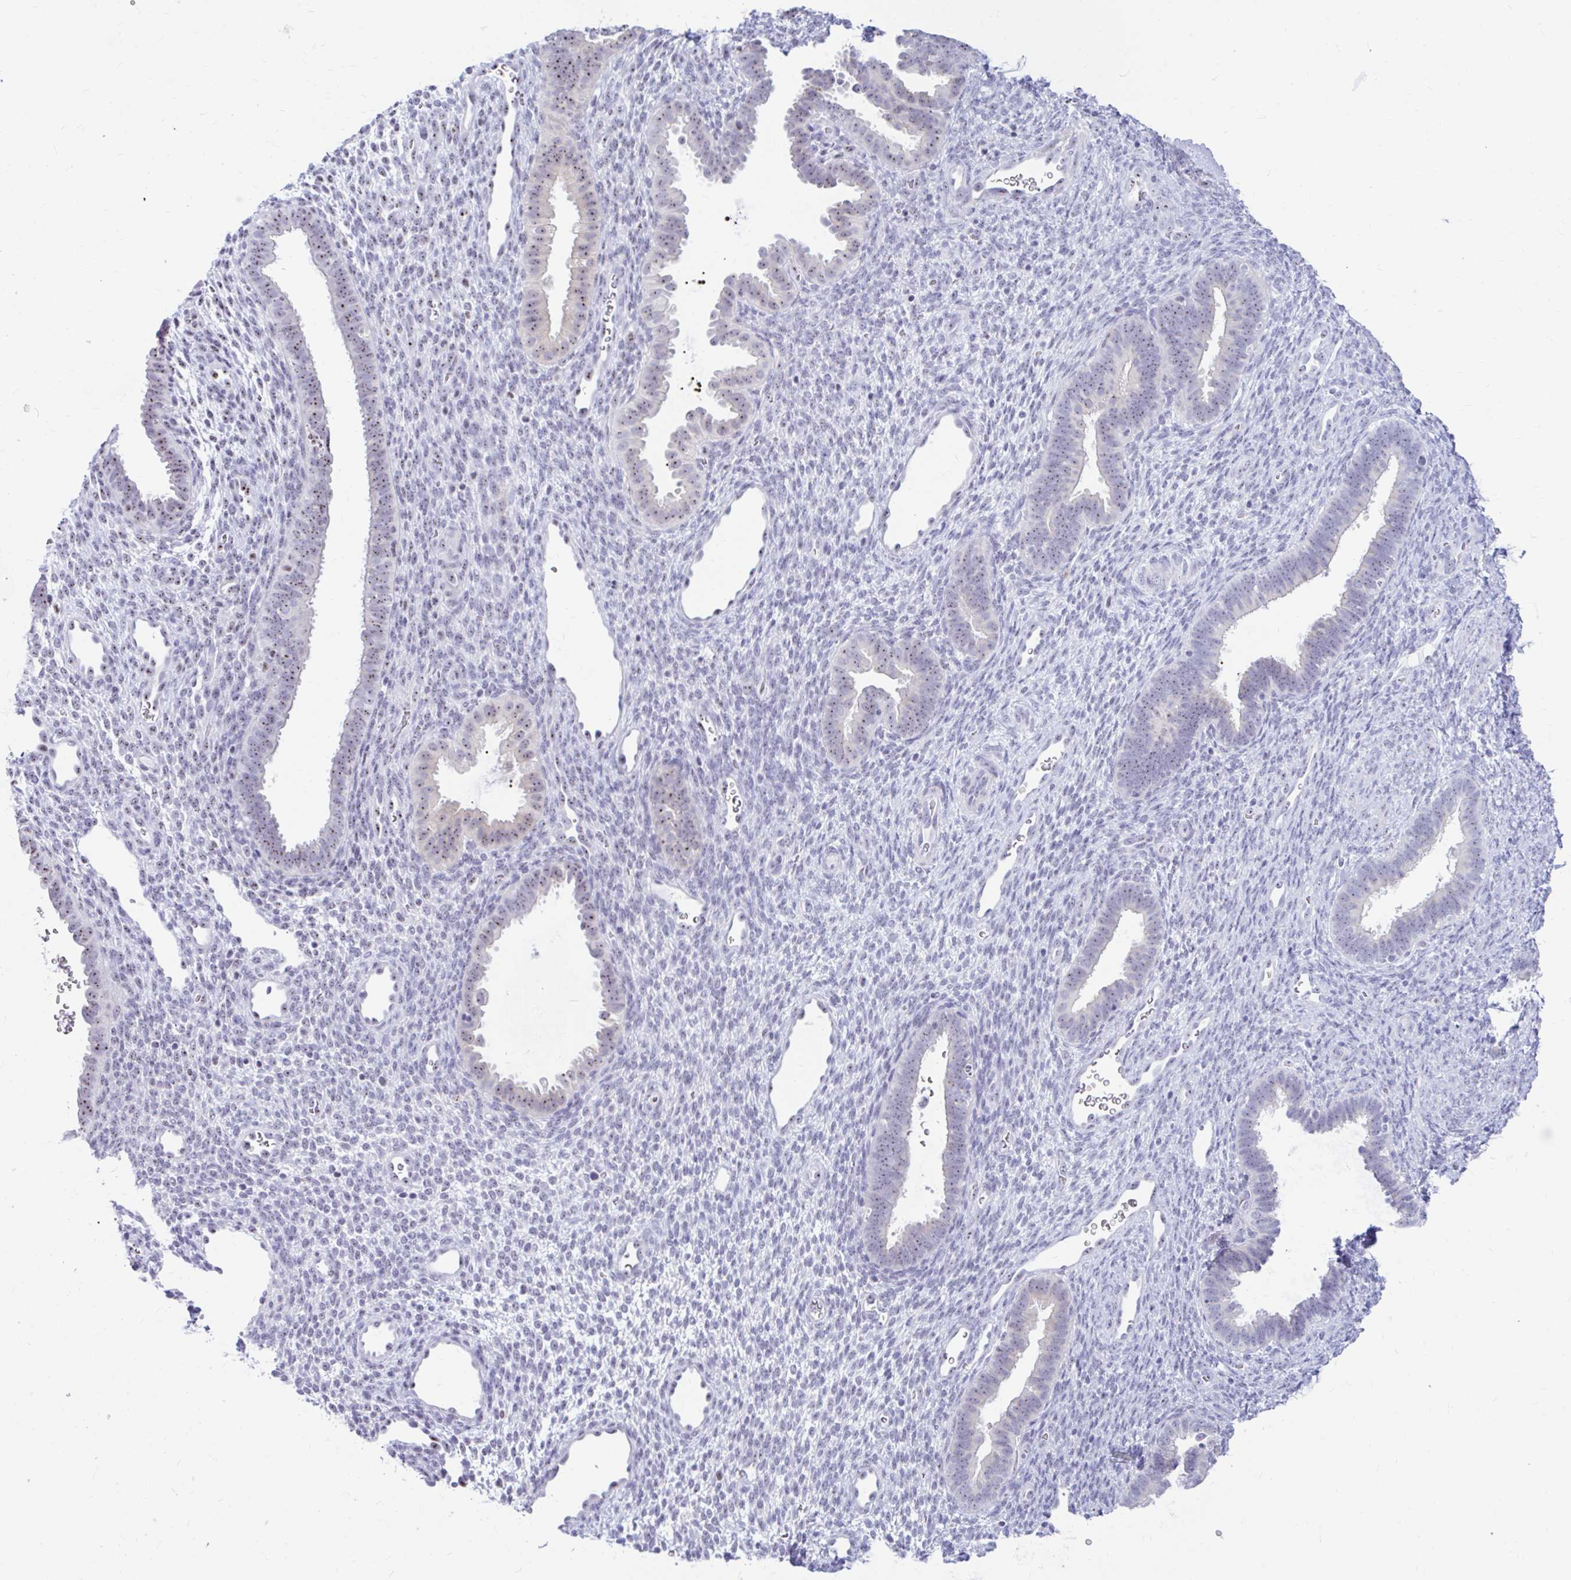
{"staining": {"intensity": "negative", "quantity": "none", "location": "none"}, "tissue": "endometrium", "cell_type": "Cells in endometrial stroma", "image_type": "normal", "snomed": [{"axis": "morphology", "description": "Normal tissue, NOS"}, {"axis": "topography", "description": "Endometrium"}], "caption": "This is an immunohistochemistry photomicrograph of benign human endometrium. There is no expression in cells in endometrial stroma.", "gene": "FTSJ3", "patient": {"sex": "female", "age": 34}}